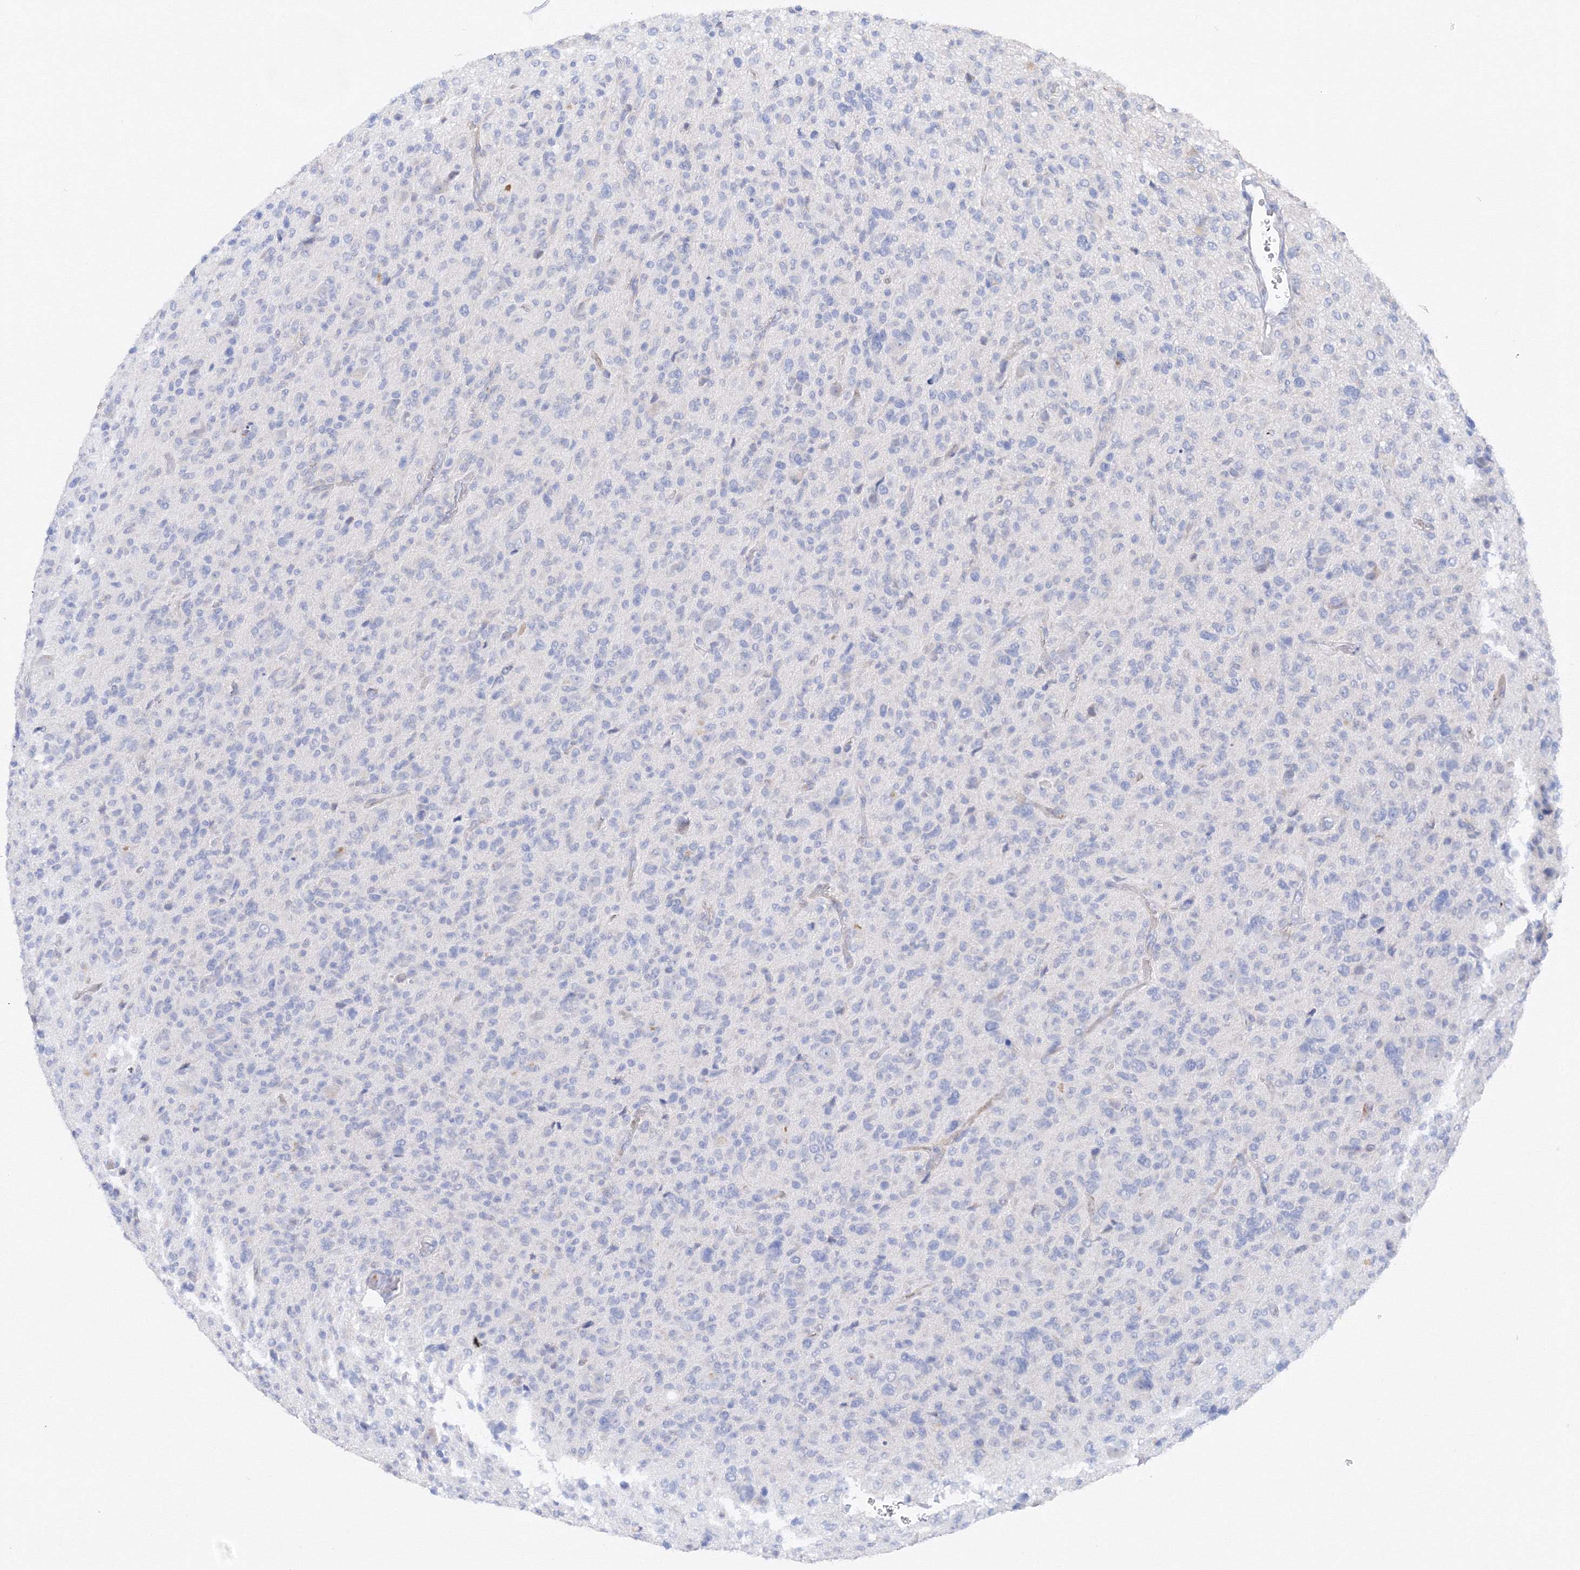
{"staining": {"intensity": "negative", "quantity": "none", "location": "none"}, "tissue": "glioma", "cell_type": "Tumor cells", "image_type": "cancer", "snomed": [{"axis": "morphology", "description": "Glioma, malignant, High grade"}, {"axis": "topography", "description": "Brain"}], "caption": "An image of glioma stained for a protein reveals no brown staining in tumor cells.", "gene": "TAMM41", "patient": {"sex": "female", "age": 57}}